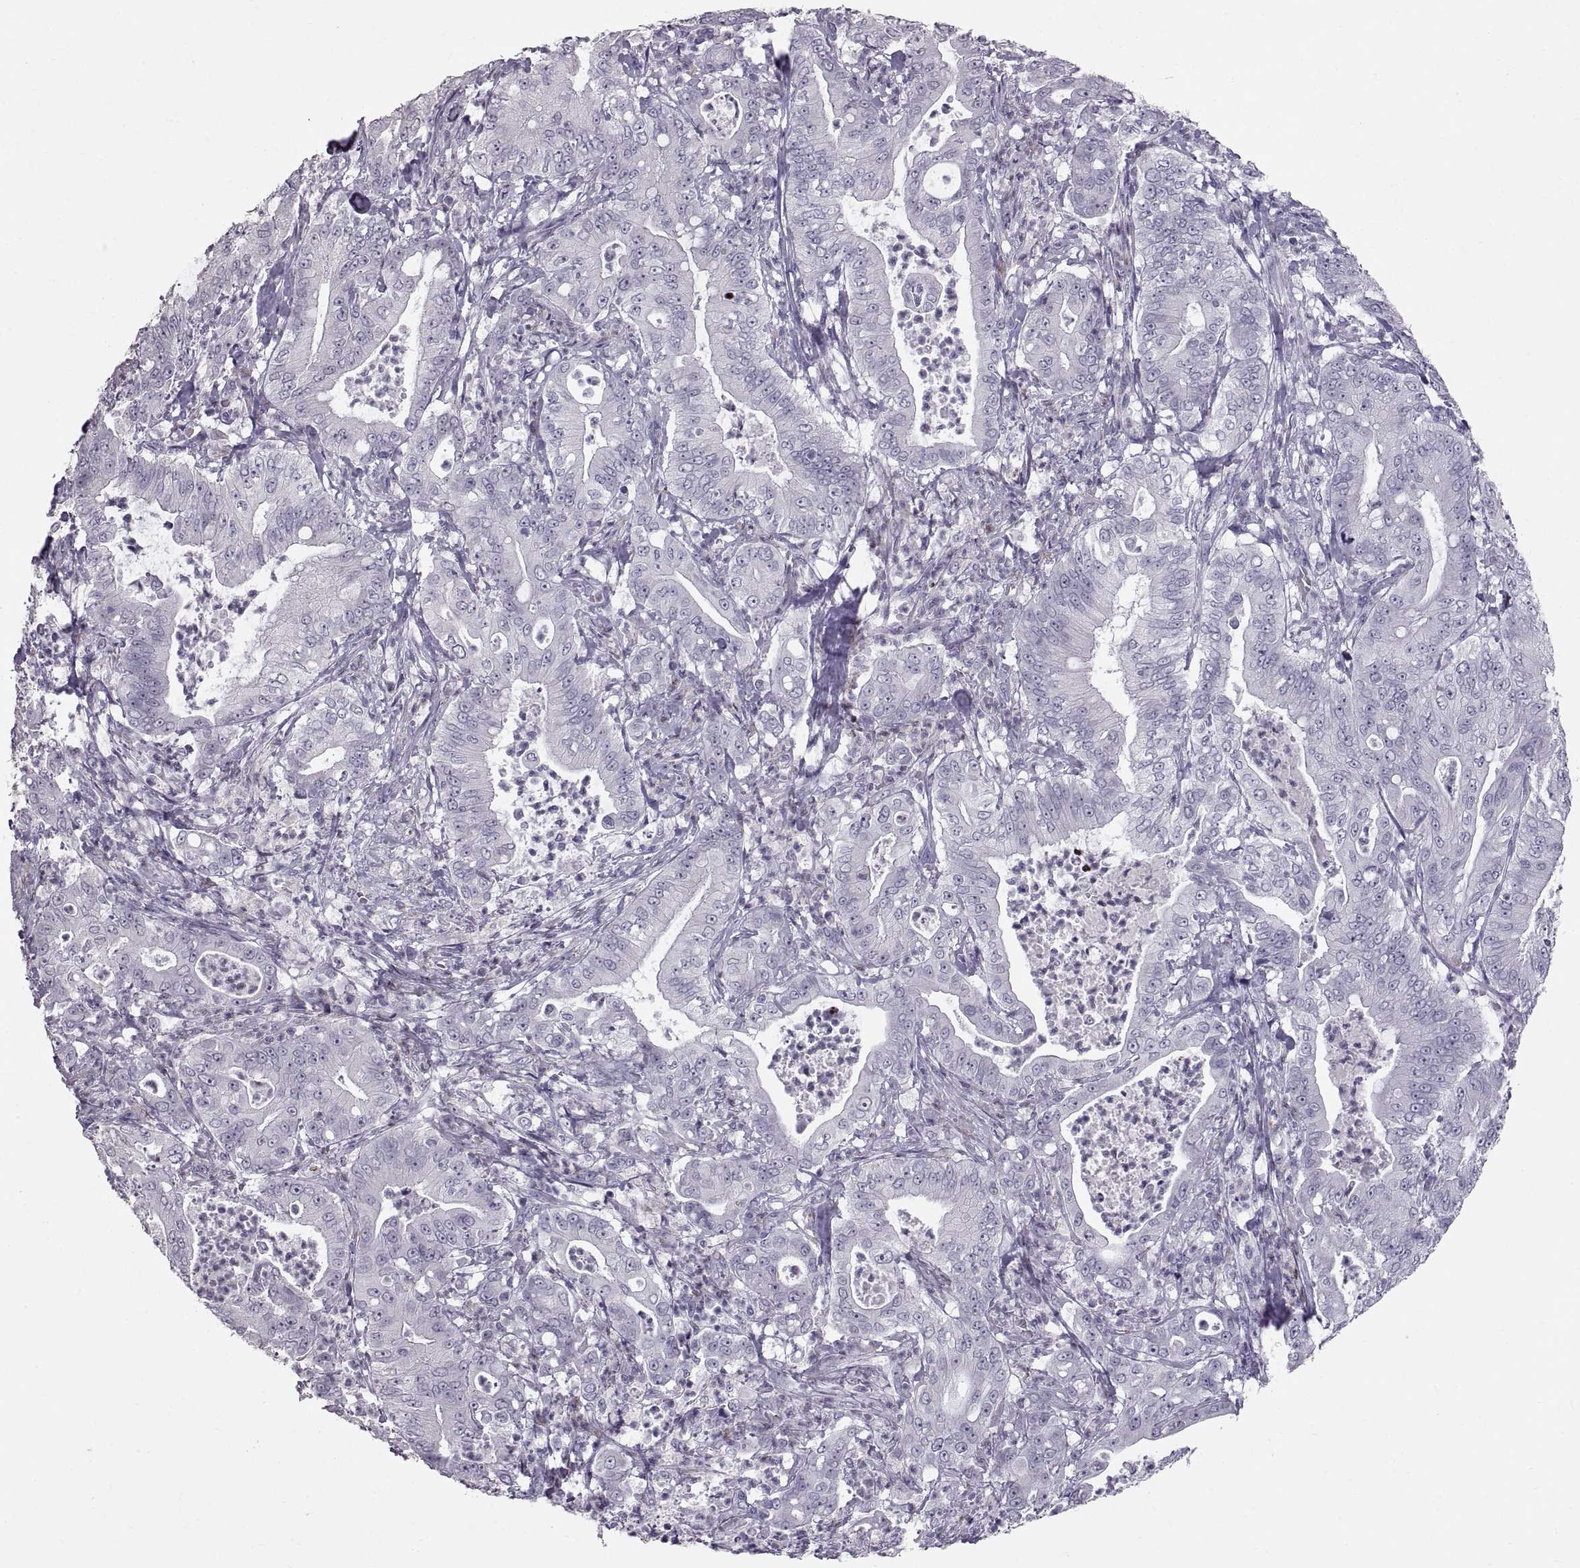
{"staining": {"intensity": "negative", "quantity": "none", "location": "none"}, "tissue": "pancreatic cancer", "cell_type": "Tumor cells", "image_type": "cancer", "snomed": [{"axis": "morphology", "description": "Adenocarcinoma, NOS"}, {"axis": "topography", "description": "Pancreas"}], "caption": "There is no significant staining in tumor cells of pancreatic cancer (adenocarcinoma). (Stains: DAB (3,3'-diaminobenzidine) immunohistochemistry (IHC) with hematoxylin counter stain, Microscopy: brightfield microscopy at high magnification).", "gene": "SPACDR", "patient": {"sex": "male", "age": 71}}